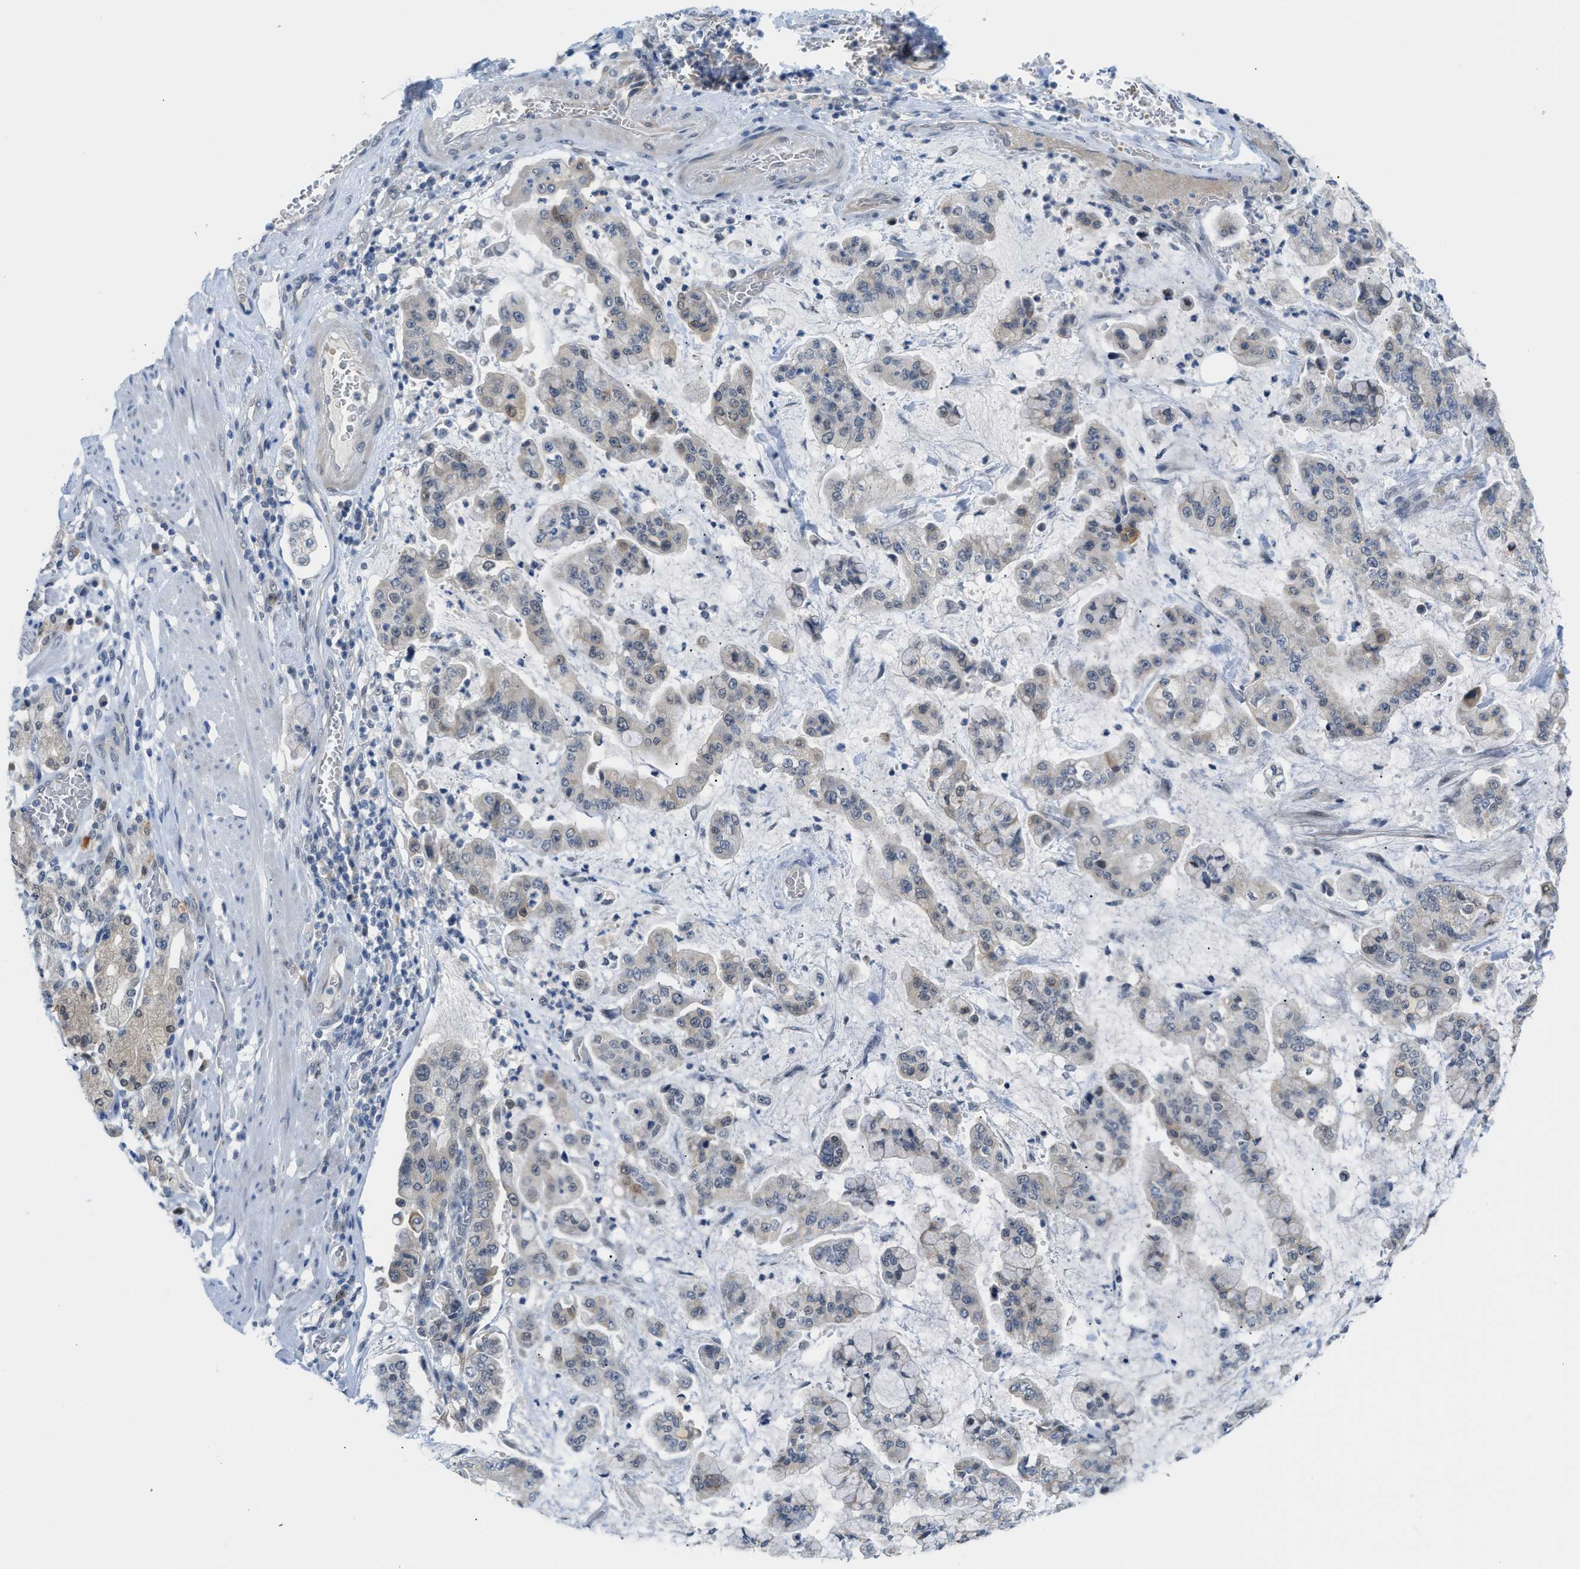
{"staining": {"intensity": "weak", "quantity": "<25%", "location": "cytoplasmic/membranous"}, "tissue": "stomach cancer", "cell_type": "Tumor cells", "image_type": "cancer", "snomed": [{"axis": "morphology", "description": "Normal tissue, NOS"}, {"axis": "morphology", "description": "Adenocarcinoma, NOS"}, {"axis": "topography", "description": "Stomach, upper"}, {"axis": "topography", "description": "Stomach"}], "caption": "Adenocarcinoma (stomach) was stained to show a protein in brown. There is no significant staining in tumor cells.", "gene": "PSAT1", "patient": {"sex": "male", "age": 76}}